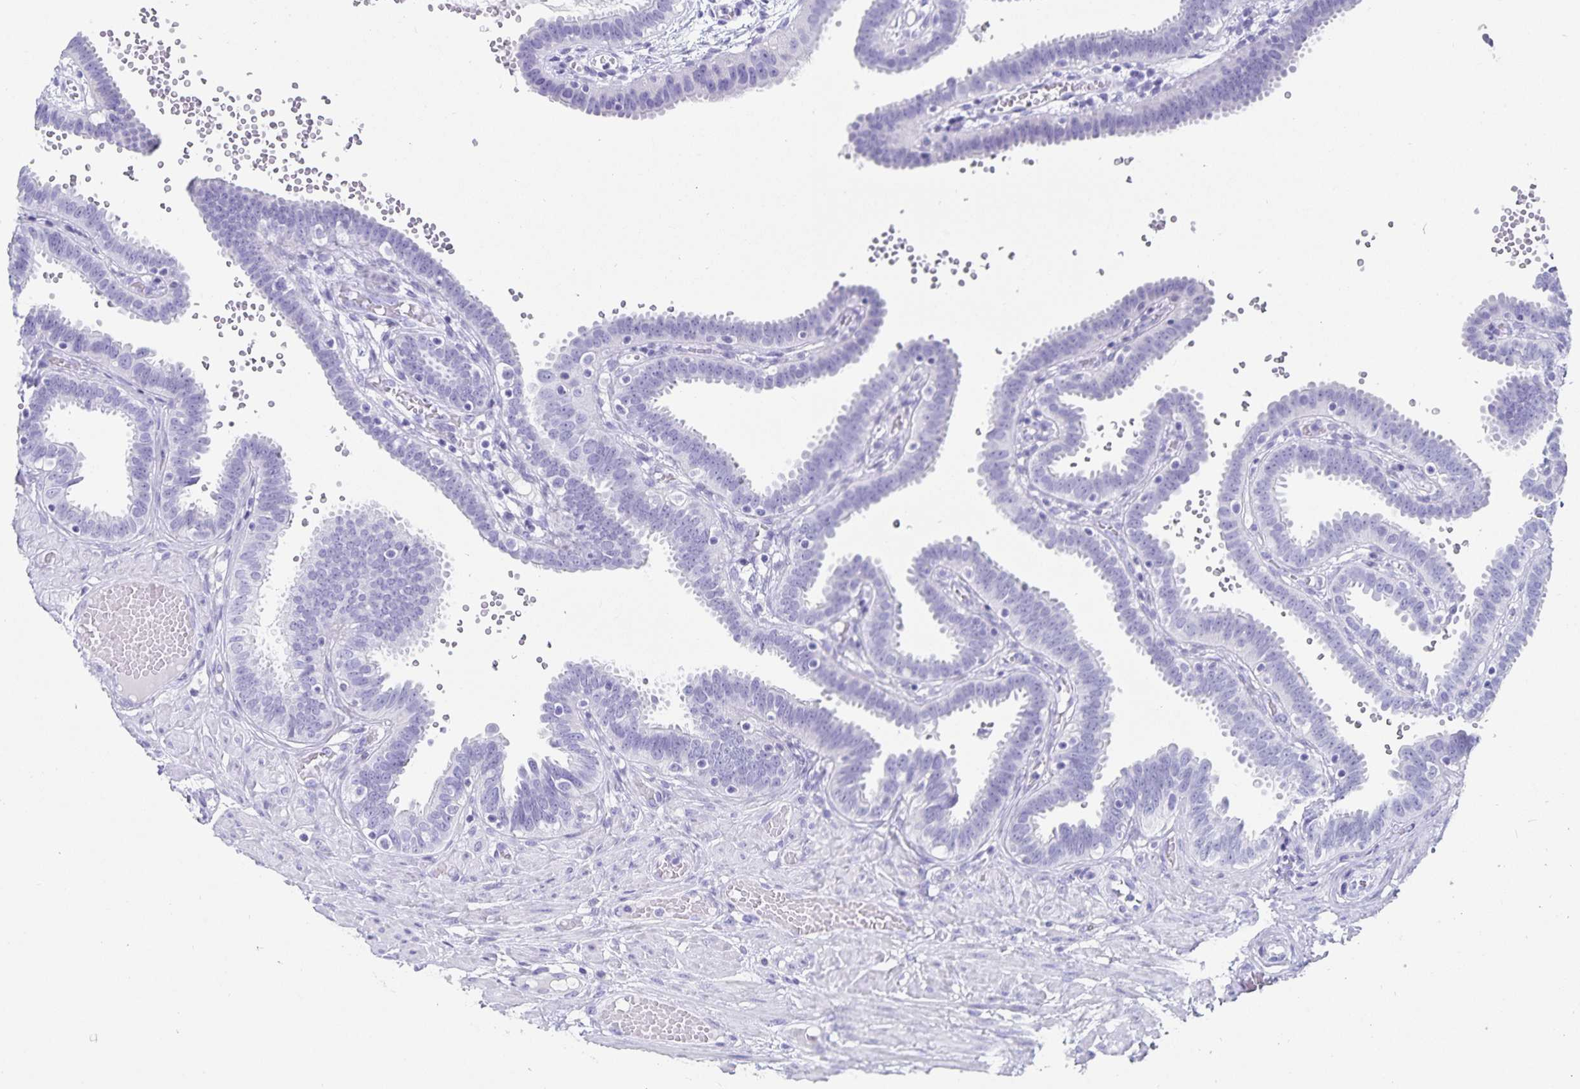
{"staining": {"intensity": "negative", "quantity": "none", "location": "none"}, "tissue": "fallopian tube", "cell_type": "Glandular cells", "image_type": "normal", "snomed": [{"axis": "morphology", "description": "Normal tissue, NOS"}, {"axis": "topography", "description": "Fallopian tube"}], "caption": "DAB immunohistochemical staining of benign fallopian tube shows no significant positivity in glandular cells.", "gene": "C19orf73", "patient": {"sex": "female", "age": 37}}